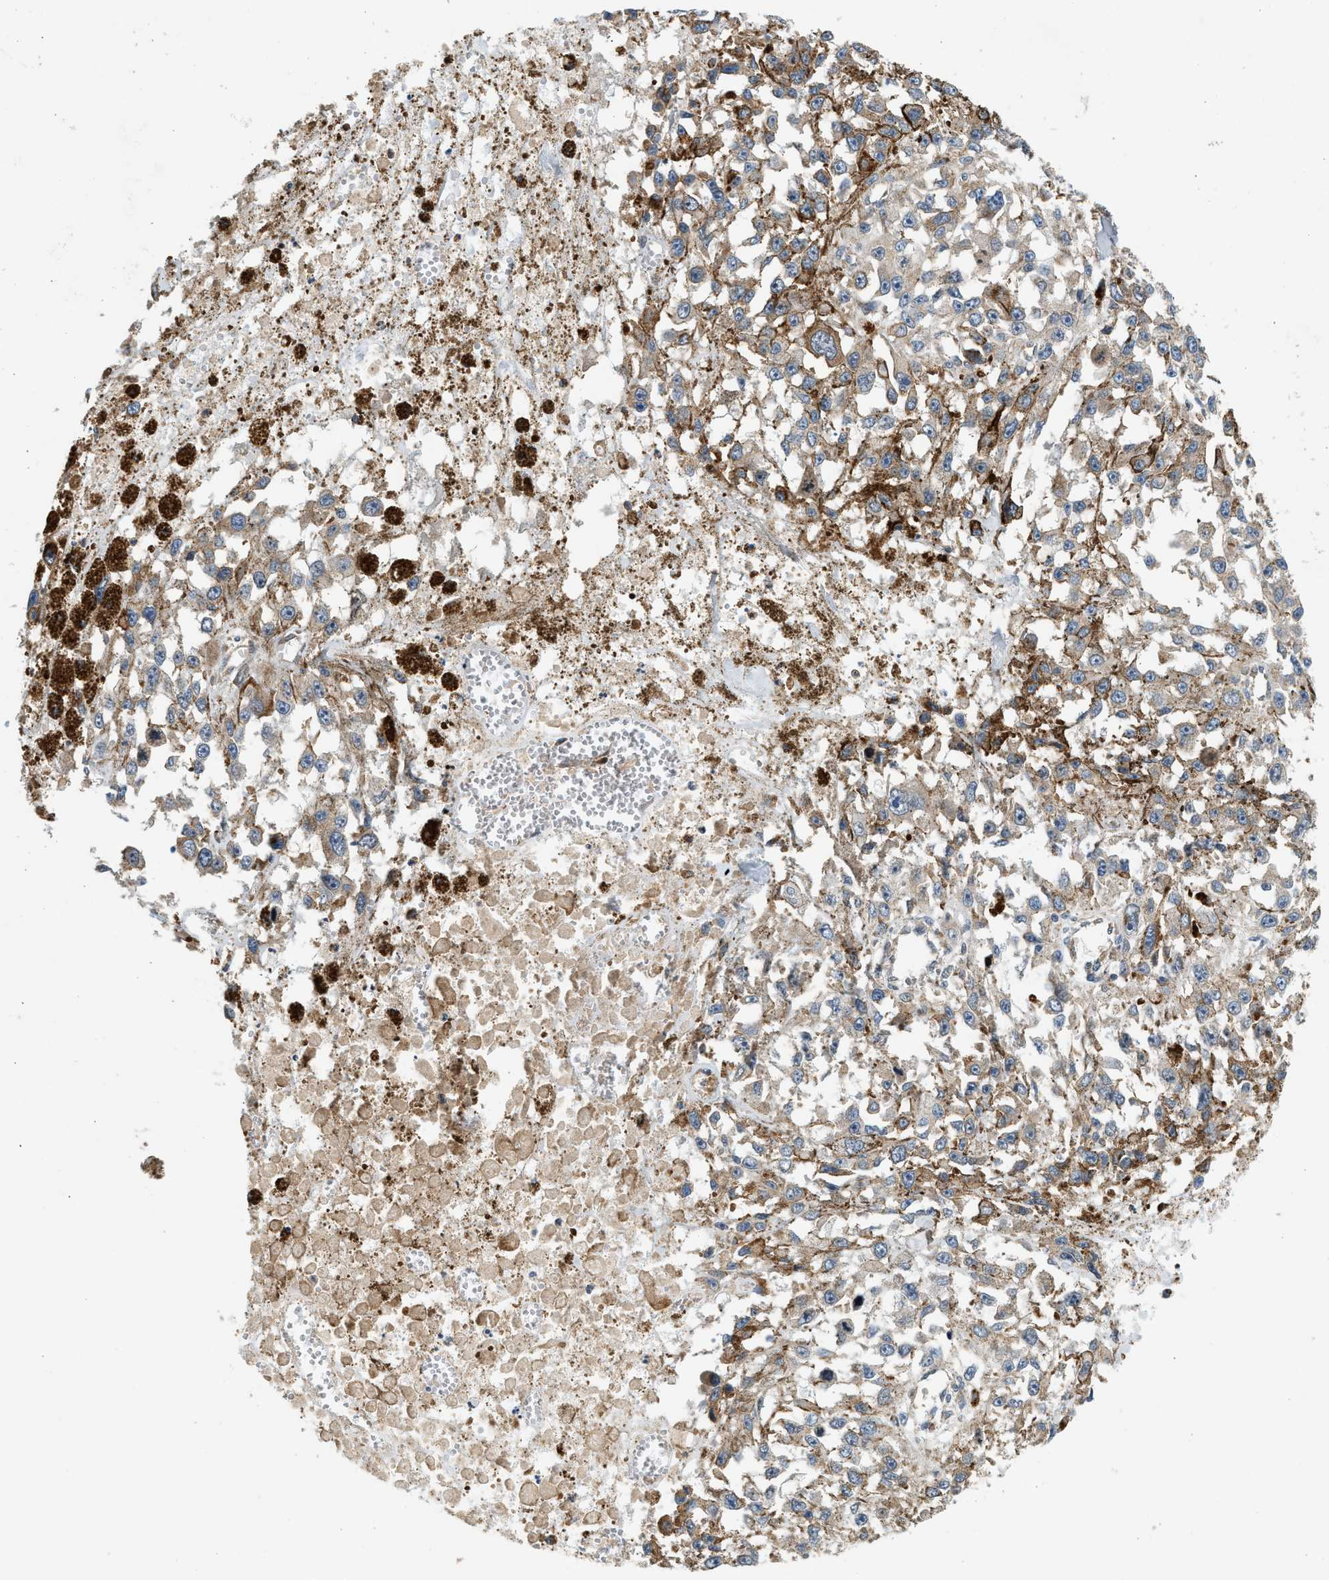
{"staining": {"intensity": "weak", "quantity": ">75%", "location": "cytoplasmic/membranous"}, "tissue": "melanoma", "cell_type": "Tumor cells", "image_type": "cancer", "snomed": [{"axis": "morphology", "description": "Malignant melanoma, Metastatic site"}, {"axis": "topography", "description": "Lymph node"}], "caption": "A histopathology image of human melanoma stained for a protein demonstrates weak cytoplasmic/membranous brown staining in tumor cells.", "gene": "NRSN2", "patient": {"sex": "male", "age": 59}}